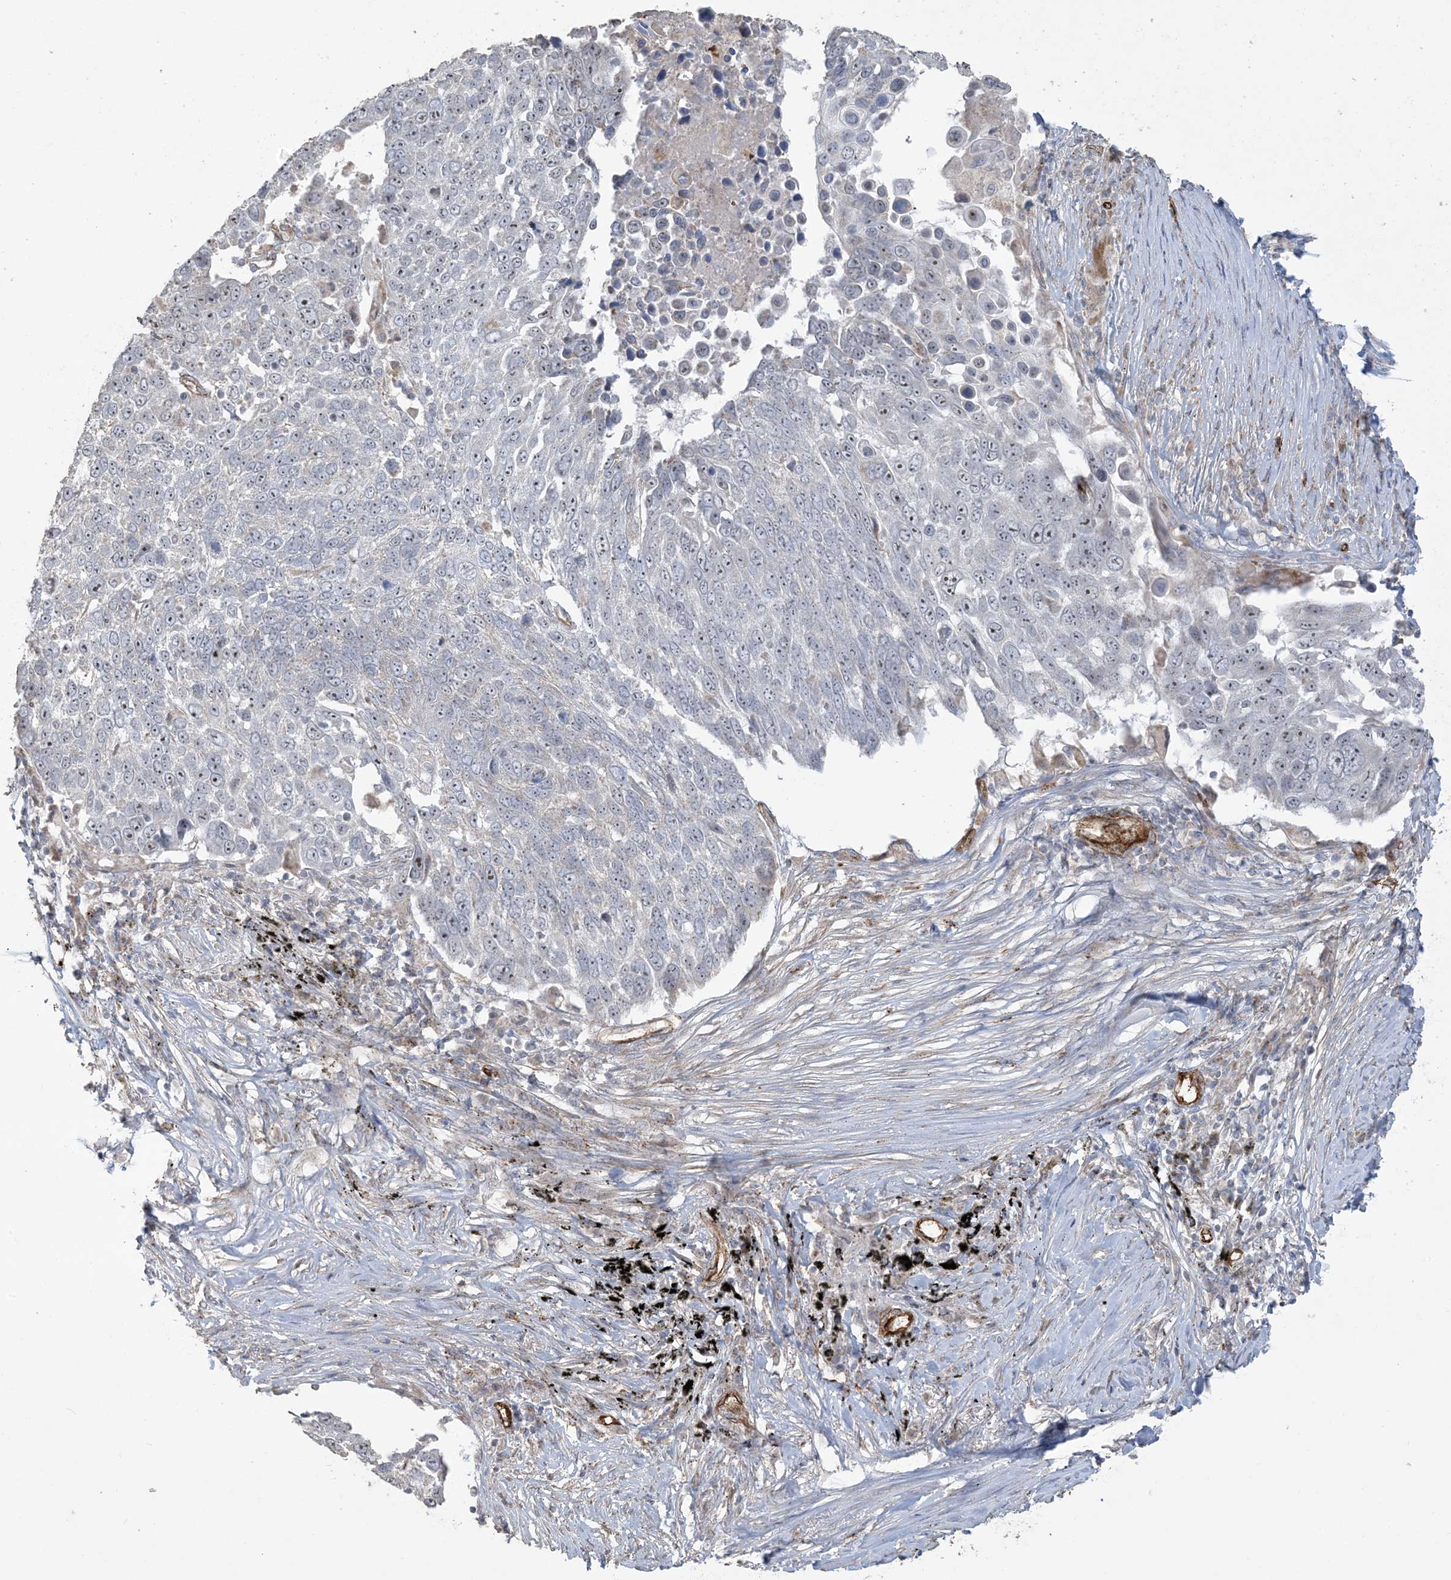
{"staining": {"intensity": "negative", "quantity": "none", "location": "none"}, "tissue": "lung cancer", "cell_type": "Tumor cells", "image_type": "cancer", "snomed": [{"axis": "morphology", "description": "Squamous cell carcinoma, NOS"}, {"axis": "topography", "description": "Lung"}], "caption": "Immunohistochemistry micrograph of neoplastic tissue: lung cancer (squamous cell carcinoma) stained with DAB (3,3'-diaminobenzidine) exhibits no significant protein expression in tumor cells.", "gene": "AGA", "patient": {"sex": "male", "age": 66}}